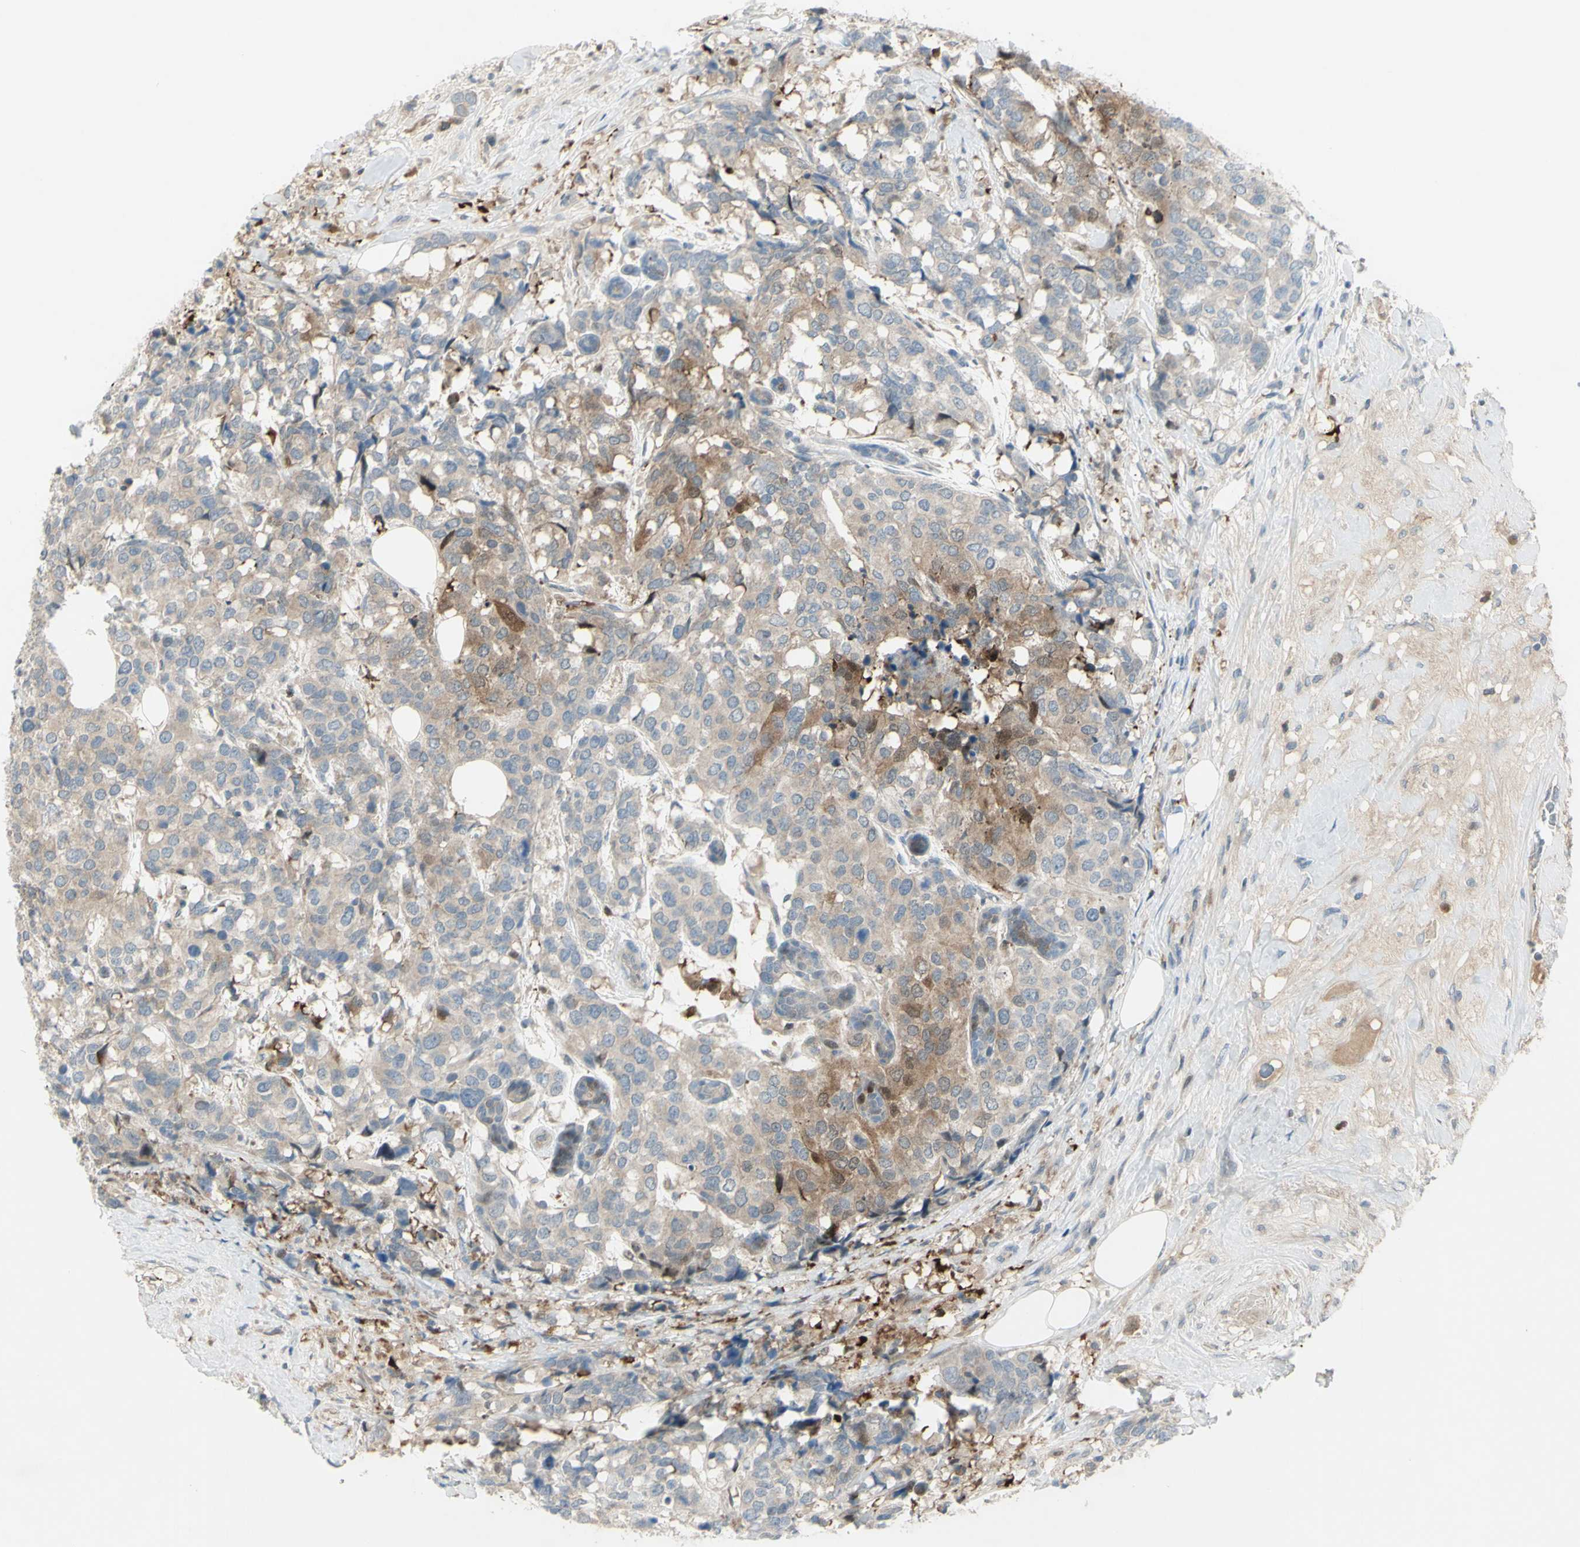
{"staining": {"intensity": "moderate", "quantity": "<25%", "location": "cytoplasmic/membranous"}, "tissue": "breast cancer", "cell_type": "Tumor cells", "image_type": "cancer", "snomed": [{"axis": "morphology", "description": "Lobular carcinoma"}, {"axis": "topography", "description": "Breast"}], "caption": "Tumor cells show moderate cytoplasmic/membranous positivity in approximately <25% of cells in breast cancer.", "gene": "C1orf159", "patient": {"sex": "female", "age": 59}}